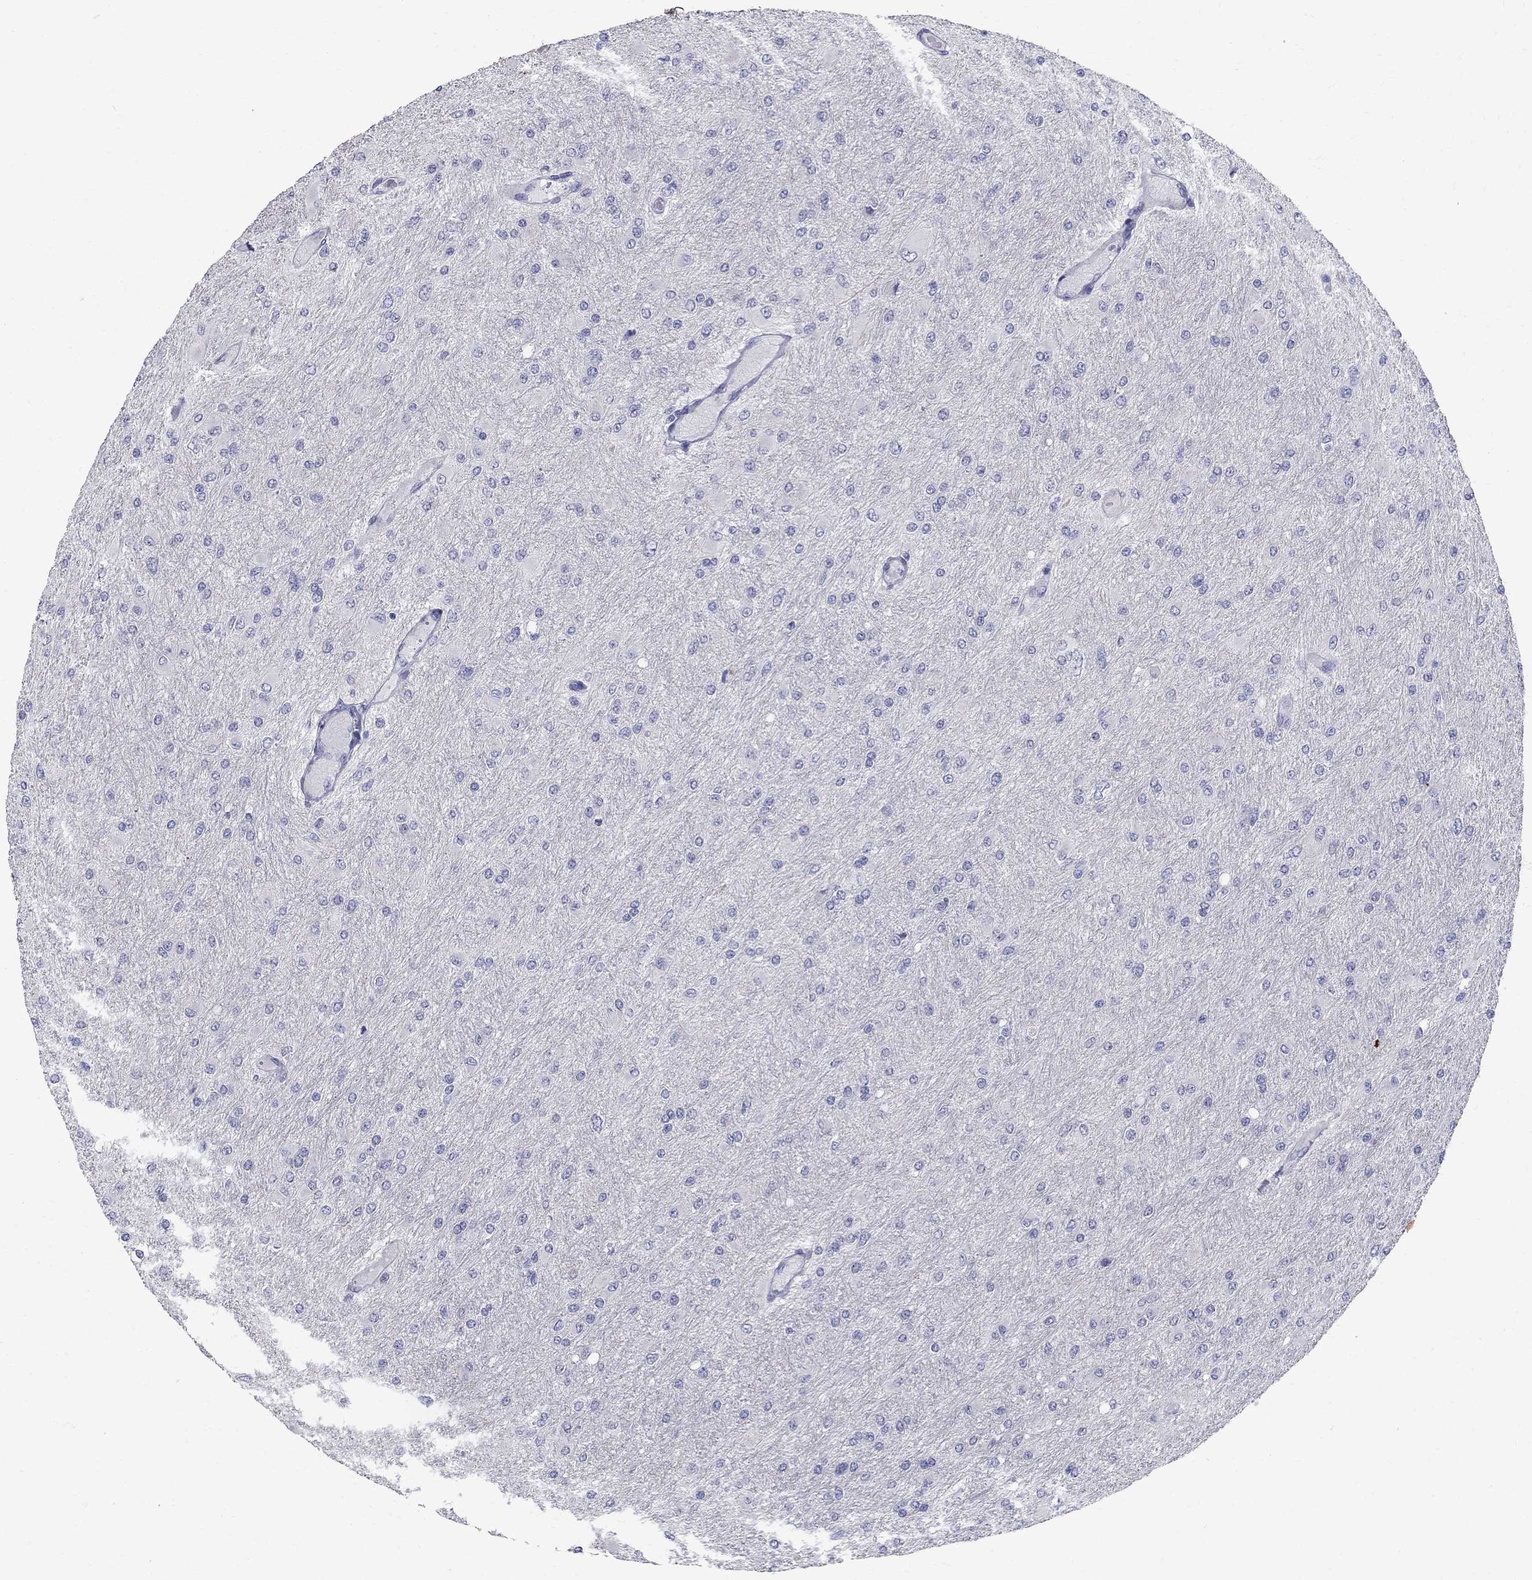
{"staining": {"intensity": "negative", "quantity": "none", "location": "none"}, "tissue": "glioma", "cell_type": "Tumor cells", "image_type": "cancer", "snomed": [{"axis": "morphology", "description": "Glioma, malignant, High grade"}, {"axis": "topography", "description": "Cerebral cortex"}], "caption": "Micrograph shows no significant protein expression in tumor cells of glioma.", "gene": "TP53TG5", "patient": {"sex": "female", "age": 36}}